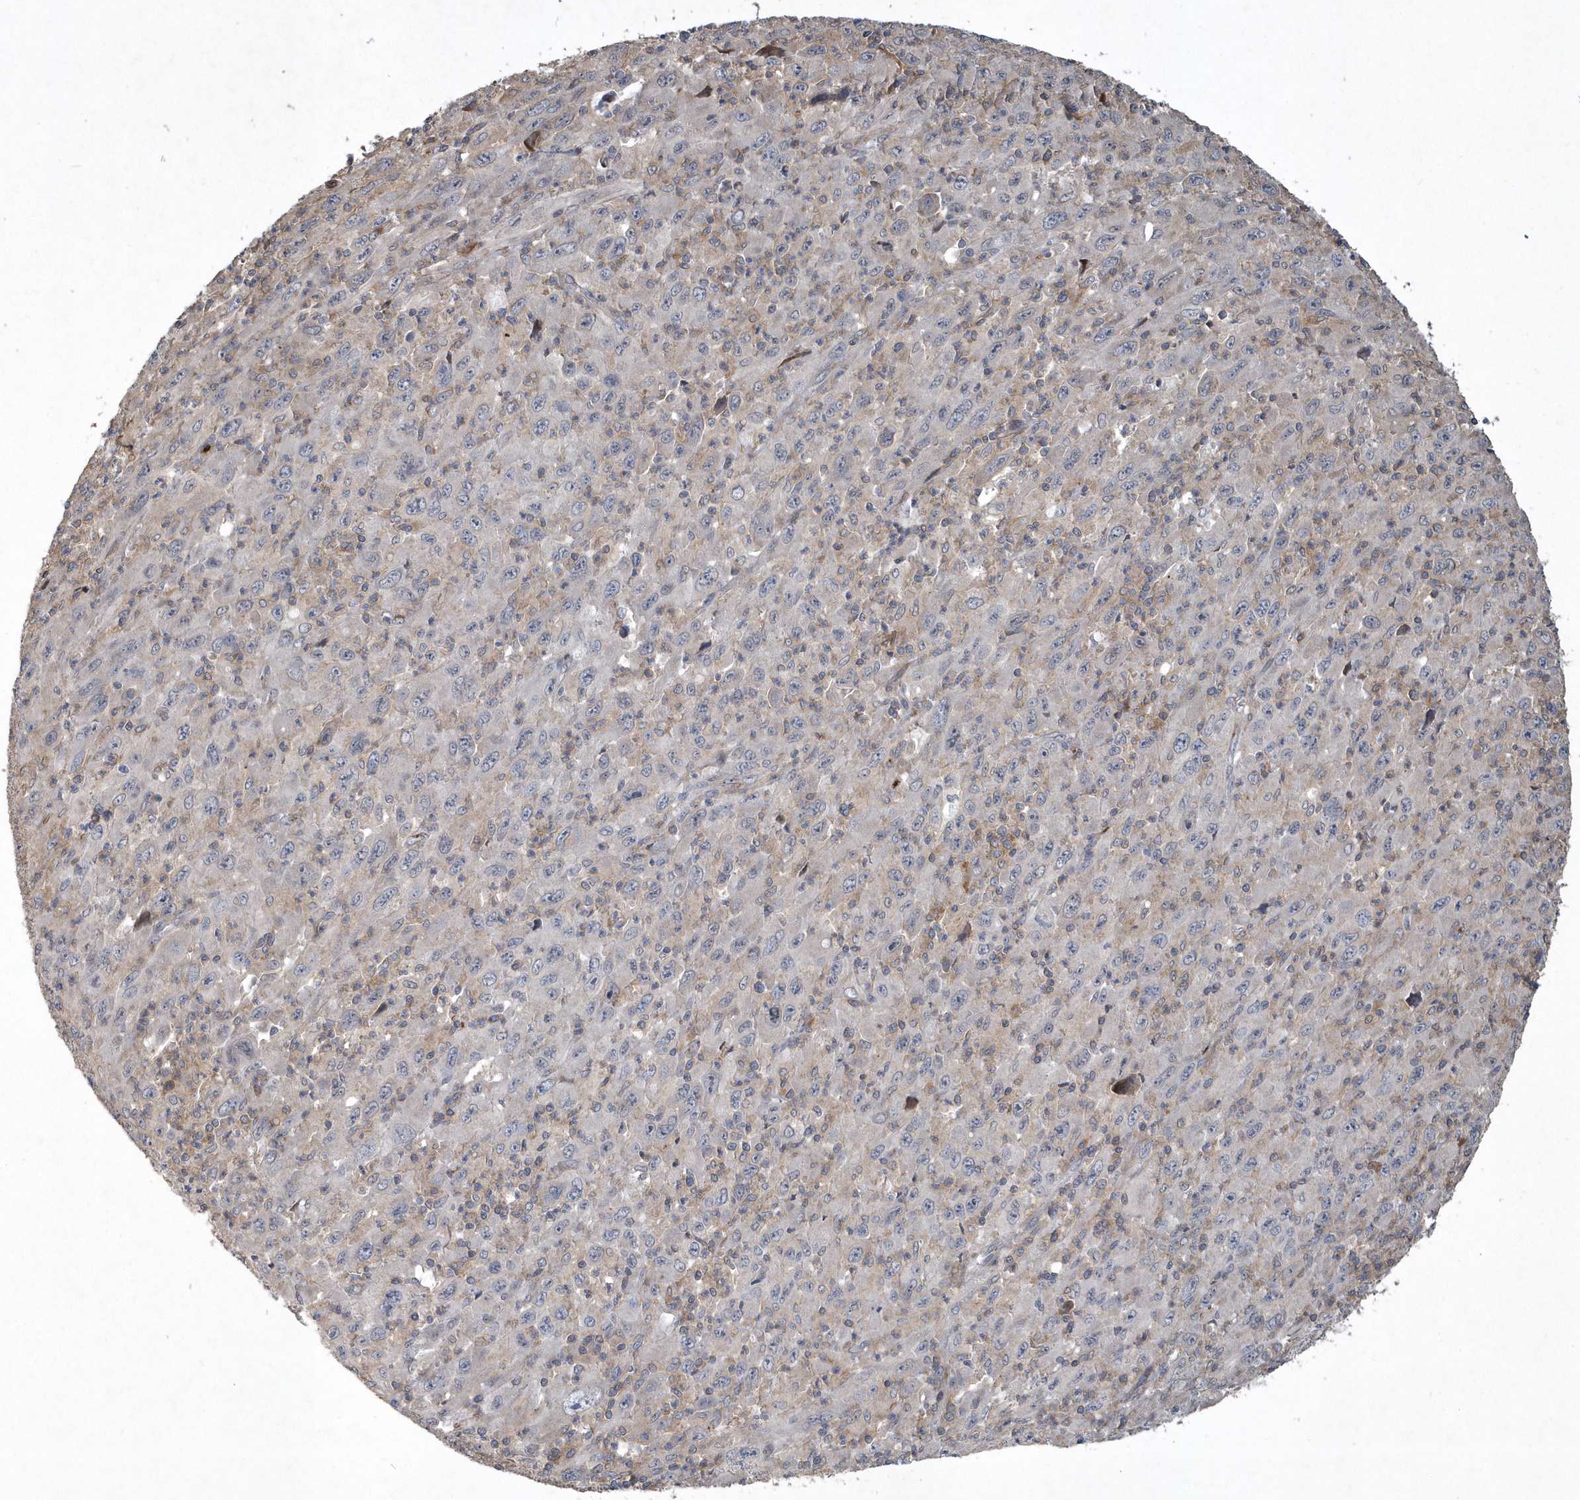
{"staining": {"intensity": "negative", "quantity": "none", "location": "none"}, "tissue": "melanoma", "cell_type": "Tumor cells", "image_type": "cancer", "snomed": [{"axis": "morphology", "description": "Malignant melanoma, Metastatic site"}, {"axis": "topography", "description": "Skin"}], "caption": "High power microscopy micrograph of an immunohistochemistry micrograph of melanoma, revealing no significant expression in tumor cells.", "gene": "N4BP2", "patient": {"sex": "female", "age": 56}}